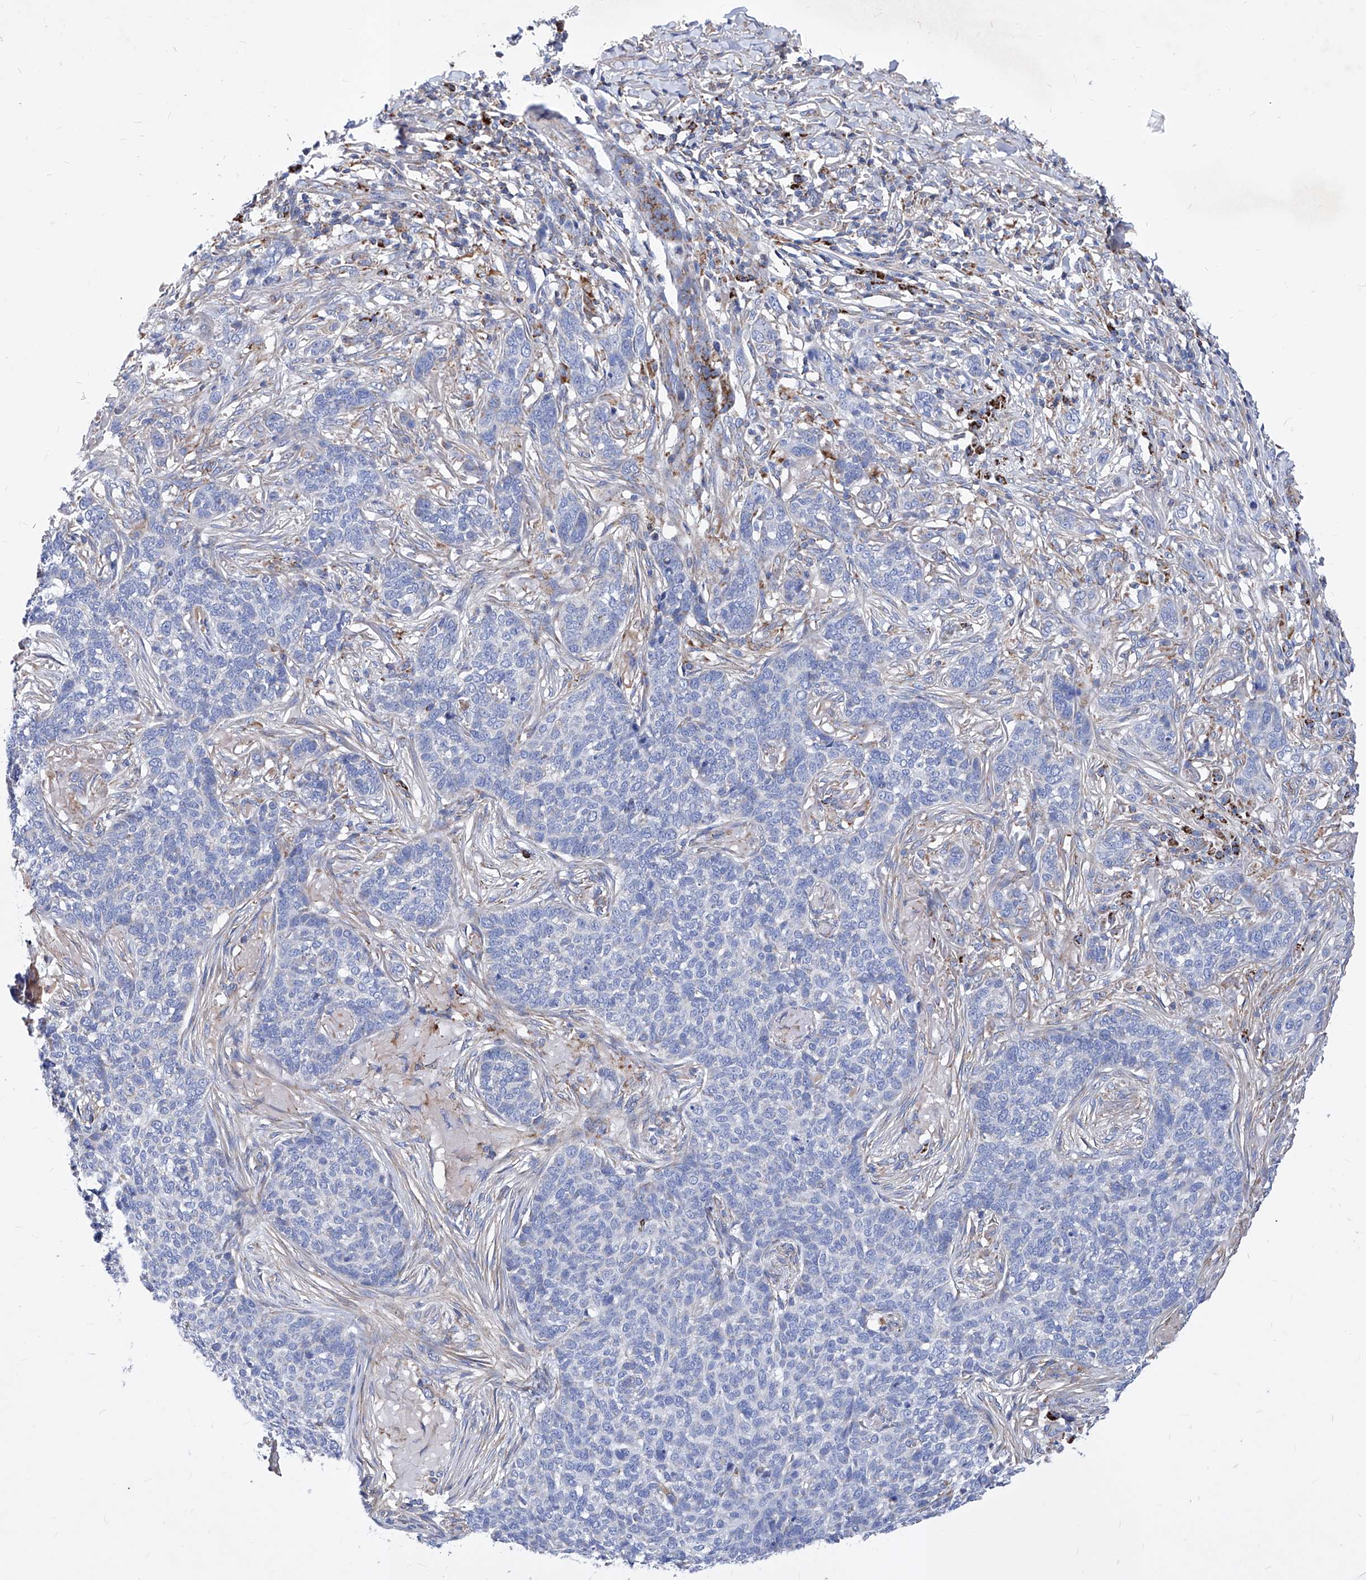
{"staining": {"intensity": "negative", "quantity": "none", "location": "none"}, "tissue": "skin cancer", "cell_type": "Tumor cells", "image_type": "cancer", "snomed": [{"axis": "morphology", "description": "Basal cell carcinoma"}, {"axis": "topography", "description": "Skin"}], "caption": "Immunohistochemistry (IHC) photomicrograph of skin cancer (basal cell carcinoma) stained for a protein (brown), which reveals no positivity in tumor cells.", "gene": "HRNR", "patient": {"sex": "male", "age": 85}}